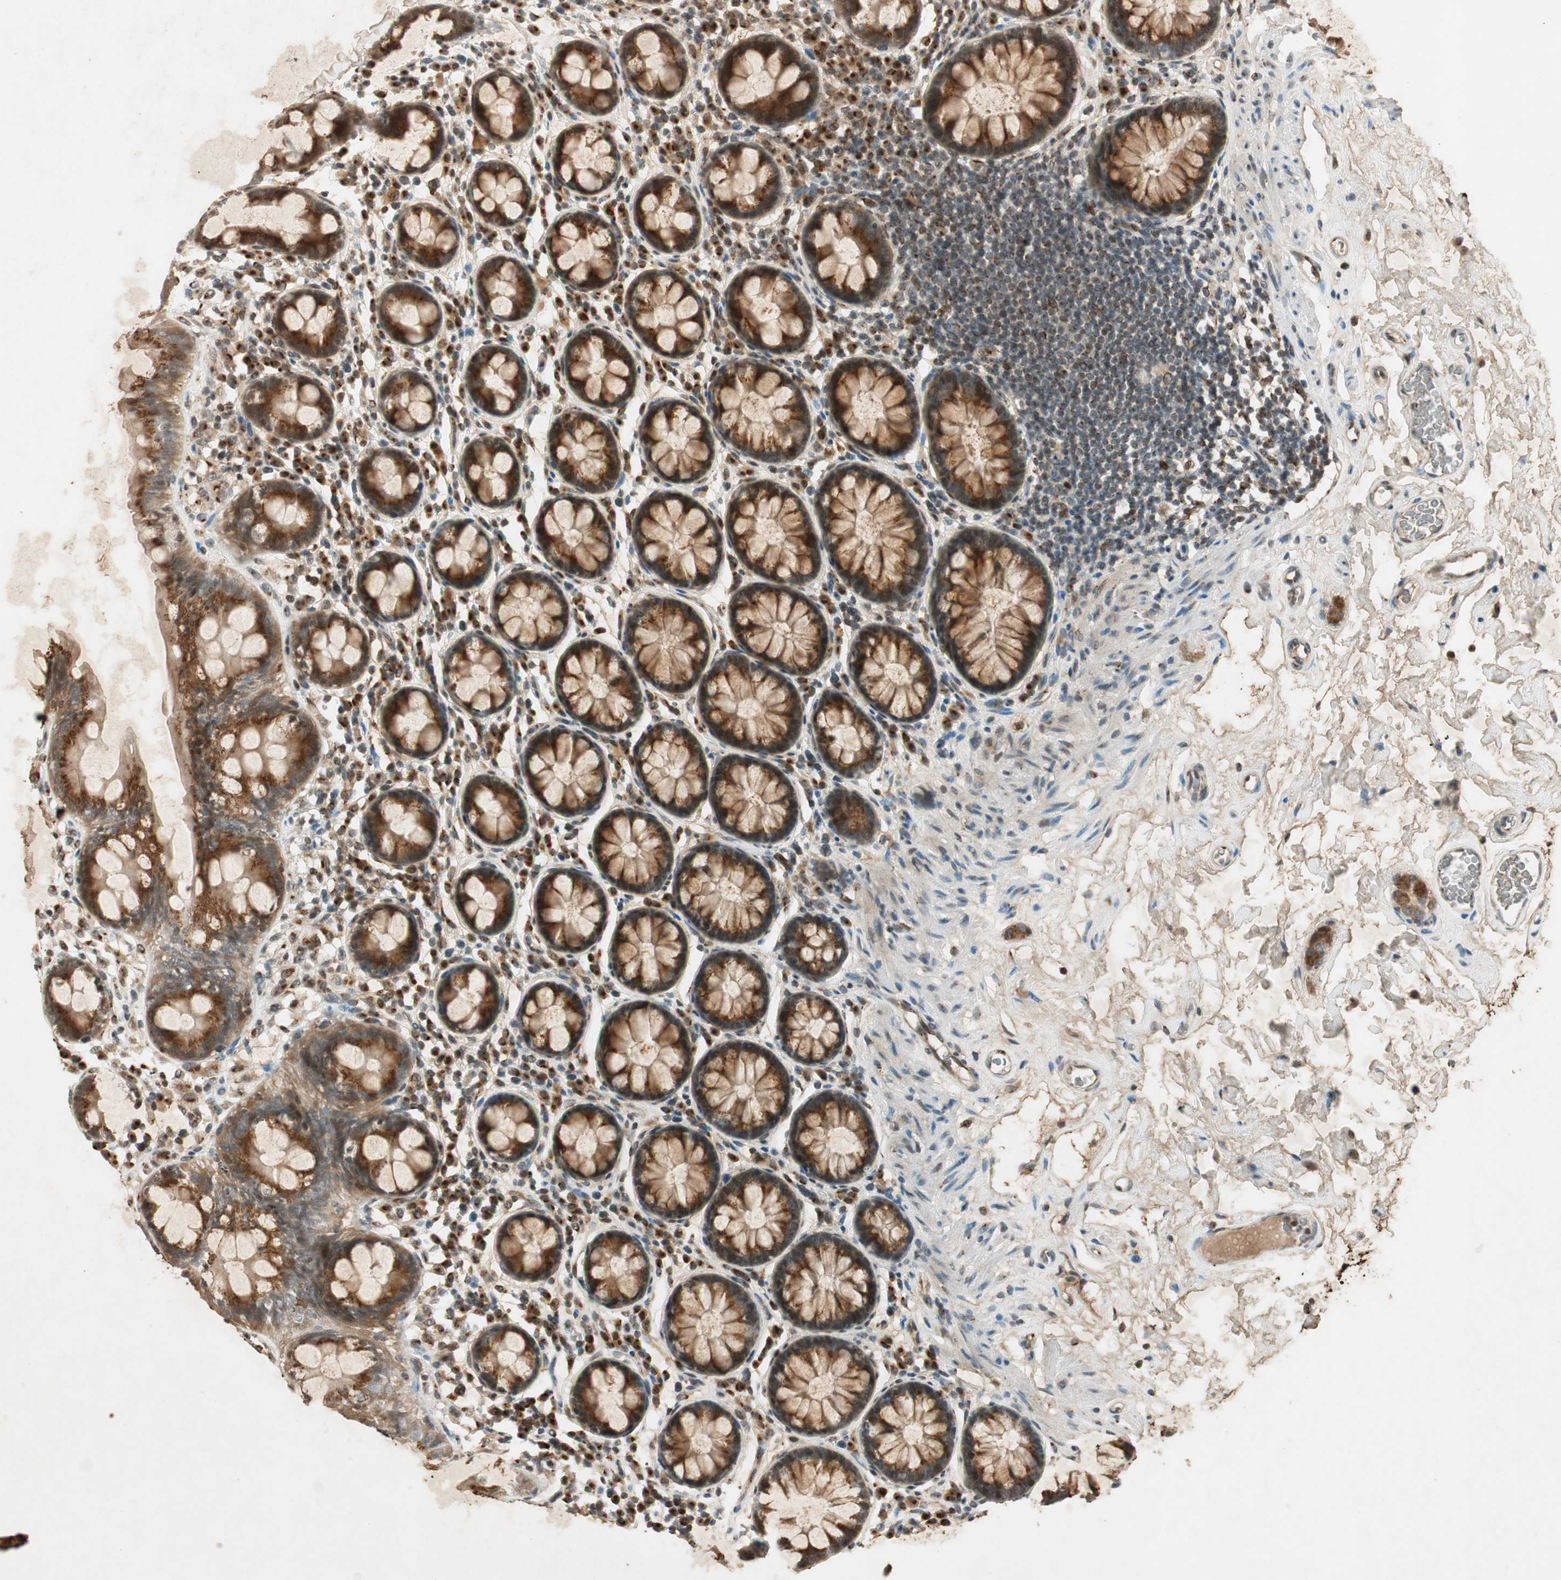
{"staining": {"intensity": "moderate", "quantity": ">75%", "location": "cytoplasmic/membranous"}, "tissue": "colon", "cell_type": "Endothelial cells", "image_type": "normal", "snomed": [{"axis": "morphology", "description": "Normal tissue, NOS"}, {"axis": "topography", "description": "Colon"}], "caption": "A high-resolution micrograph shows IHC staining of benign colon, which shows moderate cytoplasmic/membranous positivity in about >75% of endothelial cells. The staining is performed using DAB (3,3'-diaminobenzidine) brown chromogen to label protein expression. The nuclei are counter-stained blue using hematoxylin.", "gene": "NEO1", "patient": {"sex": "female", "age": 80}}